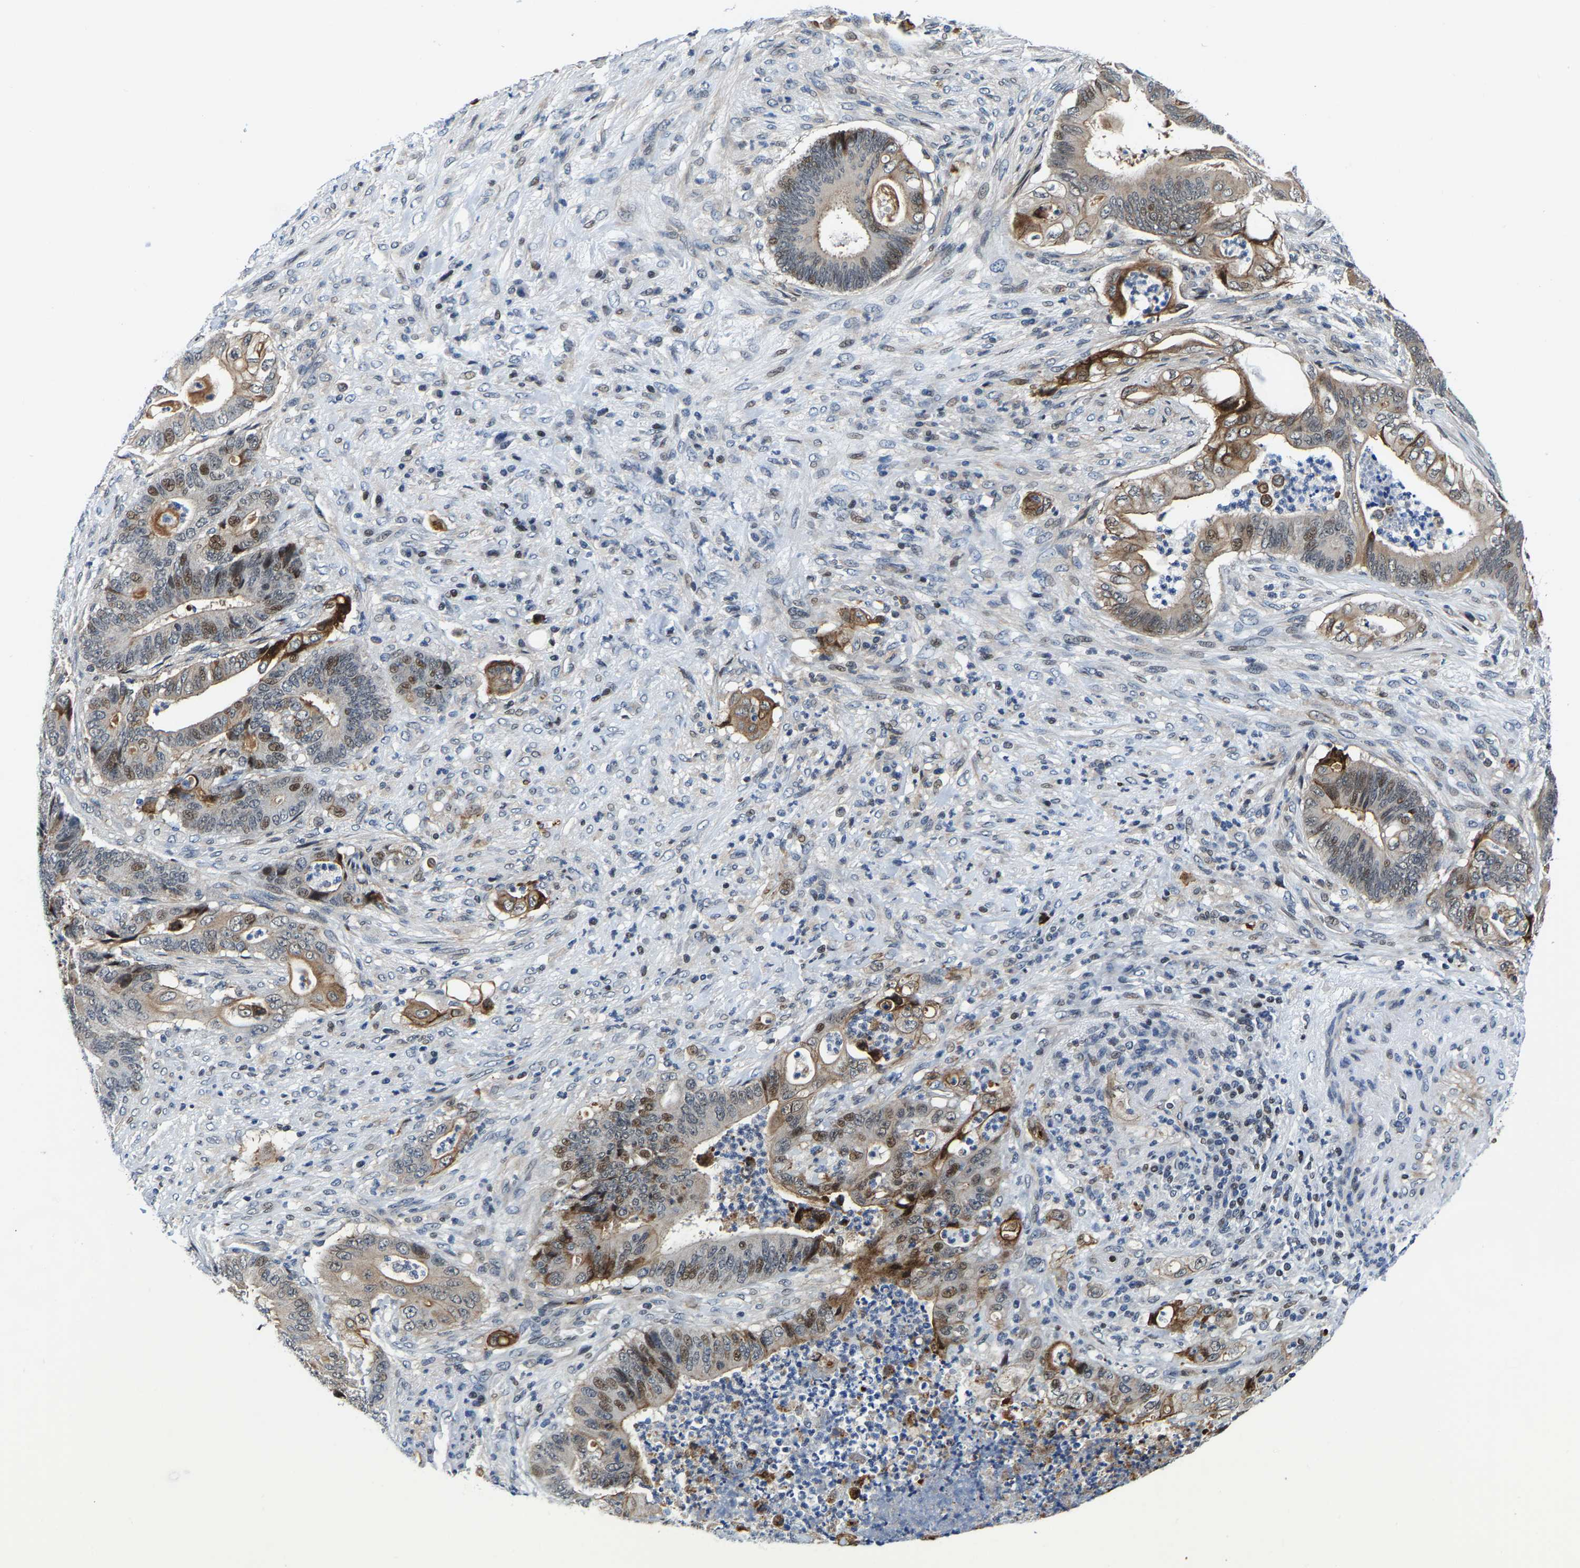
{"staining": {"intensity": "moderate", "quantity": "25%-75%", "location": "cytoplasmic/membranous,nuclear"}, "tissue": "stomach cancer", "cell_type": "Tumor cells", "image_type": "cancer", "snomed": [{"axis": "morphology", "description": "Adenocarcinoma, NOS"}, {"axis": "topography", "description": "Stomach"}], "caption": "This is a micrograph of IHC staining of adenocarcinoma (stomach), which shows moderate staining in the cytoplasmic/membranous and nuclear of tumor cells.", "gene": "GTPBP10", "patient": {"sex": "female", "age": 73}}